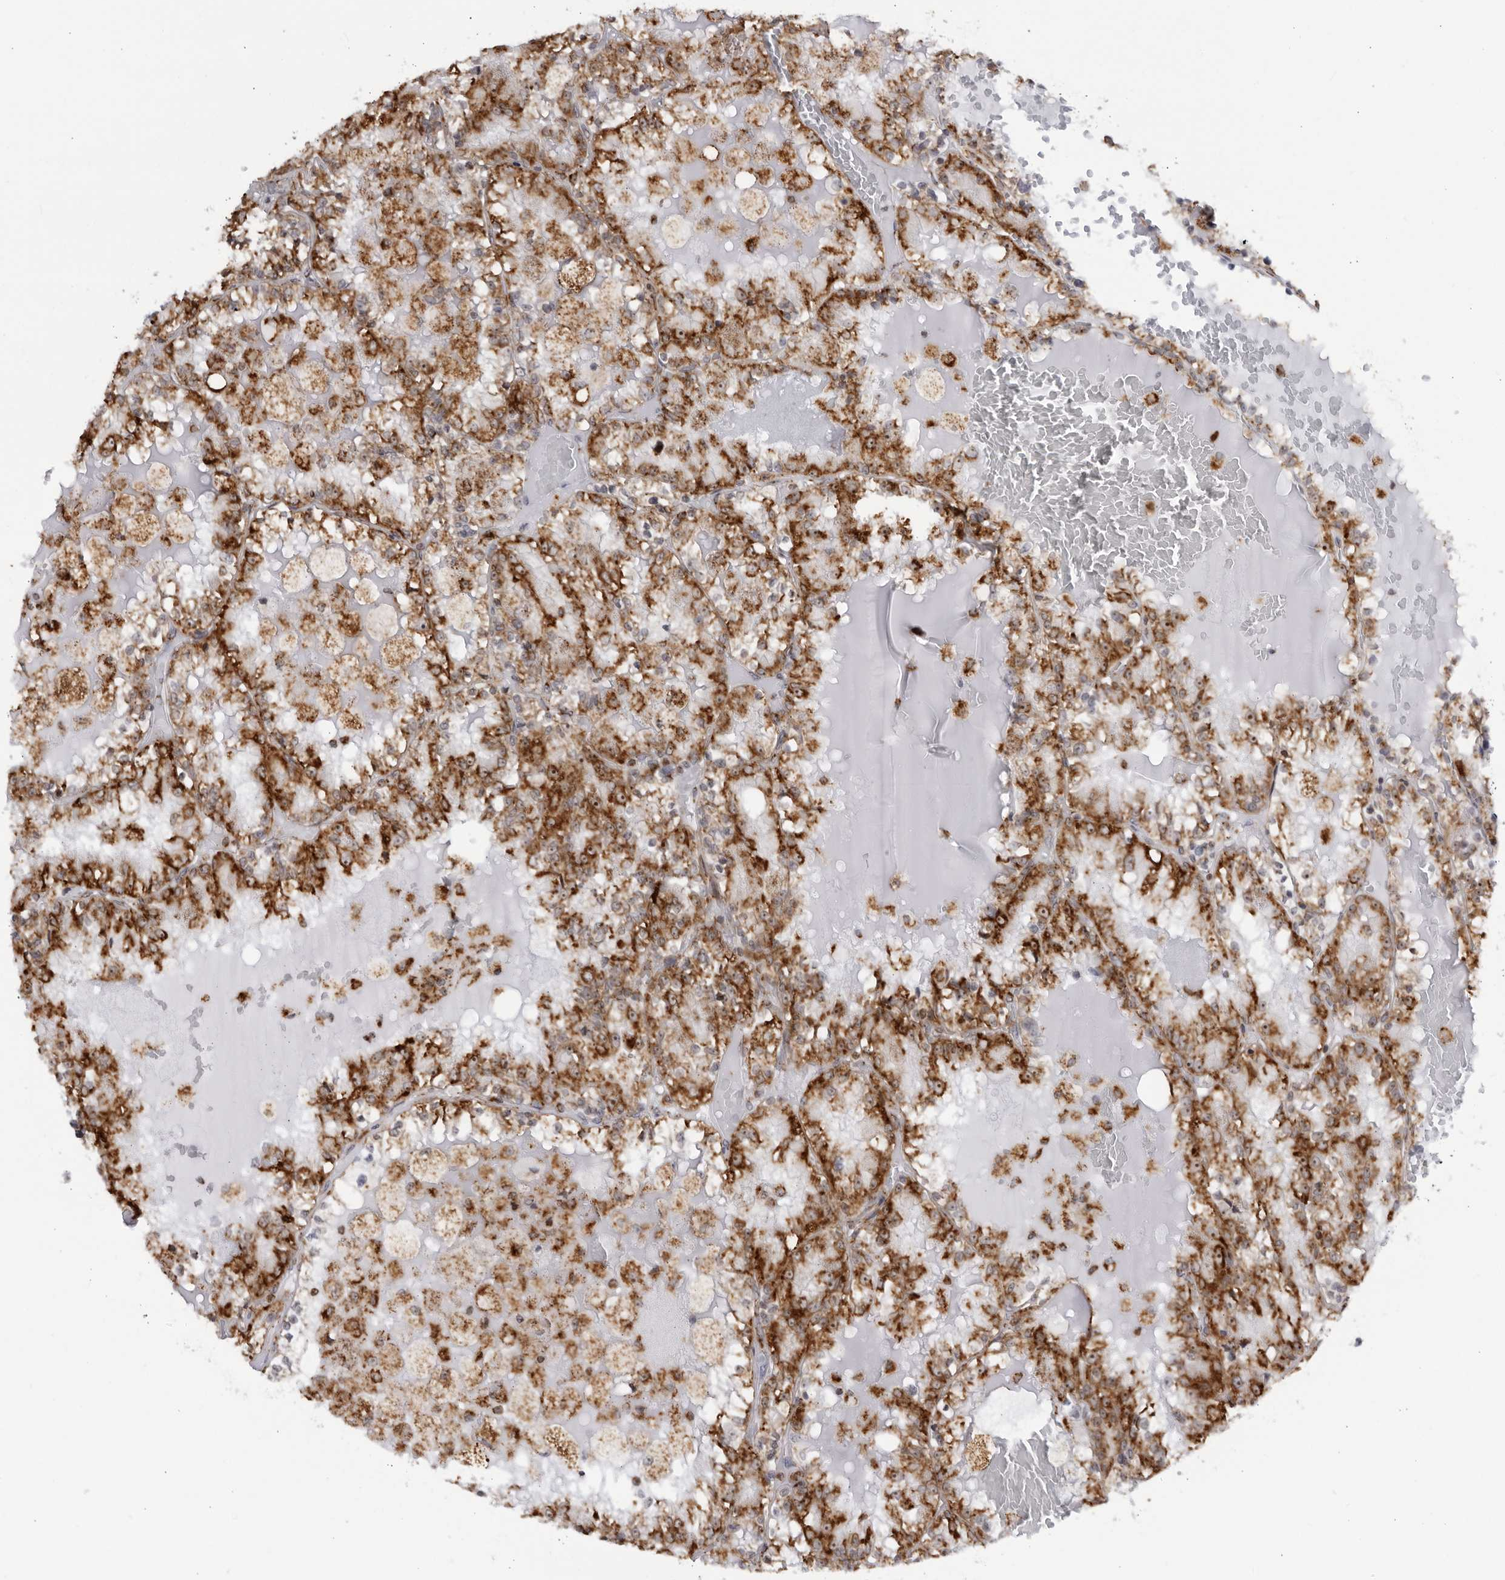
{"staining": {"intensity": "strong", "quantity": ">75%", "location": "cytoplasmic/membranous,nuclear"}, "tissue": "renal cancer", "cell_type": "Tumor cells", "image_type": "cancer", "snomed": [{"axis": "morphology", "description": "Adenocarcinoma, NOS"}, {"axis": "topography", "description": "Kidney"}], "caption": "Adenocarcinoma (renal) tissue demonstrates strong cytoplasmic/membranous and nuclear positivity in approximately >75% of tumor cells", "gene": "RBM34", "patient": {"sex": "female", "age": 56}}